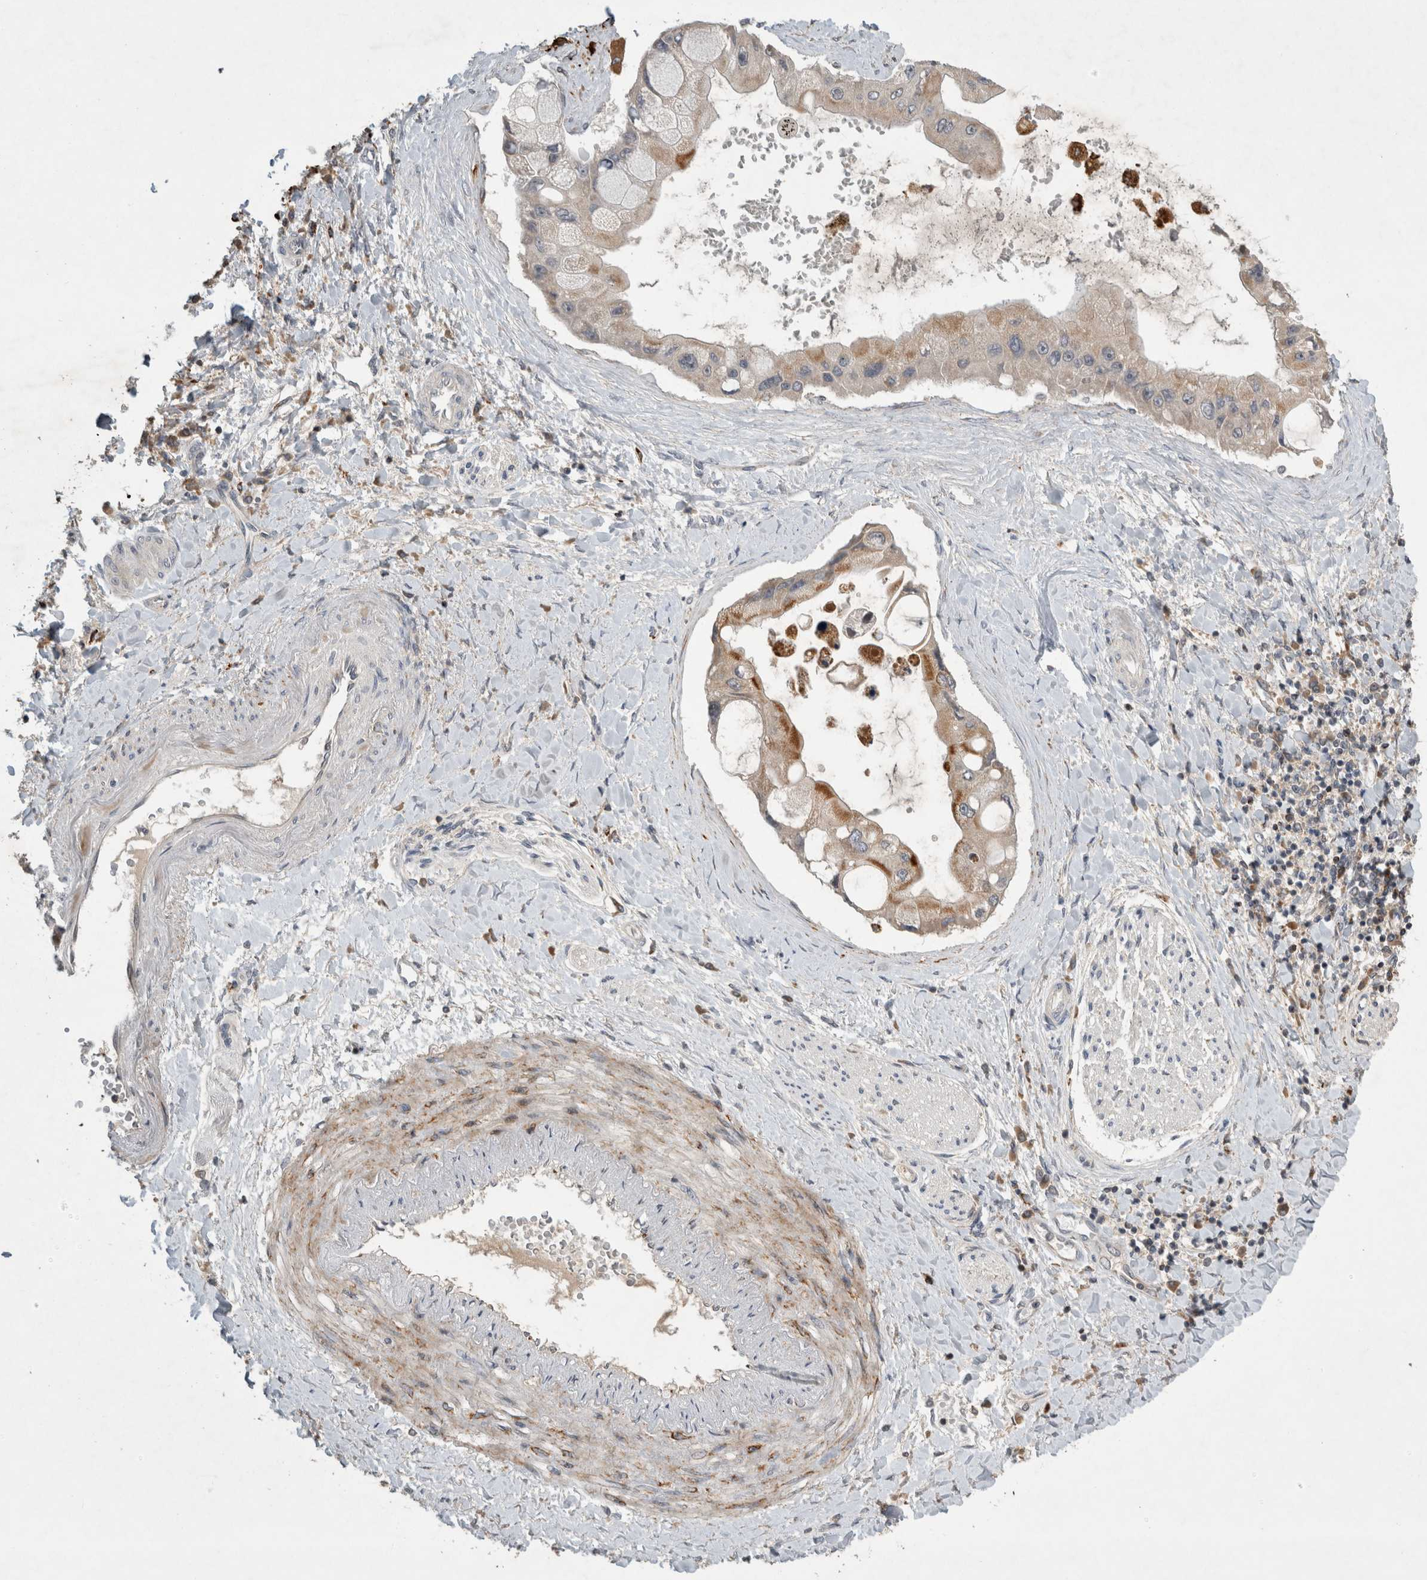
{"staining": {"intensity": "moderate", "quantity": "25%-75%", "location": "cytoplasmic/membranous"}, "tissue": "liver cancer", "cell_type": "Tumor cells", "image_type": "cancer", "snomed": [{"axis": "morphology", "description": "Cholangiocarcinoma"}, {"axis": "topography", "description": "Liver"}], "caption": "Approximately 25%-75% of tumor cells in human cholangiocarcinoma (liver) show moderate cytoplasmic/membranous protein staining as visualized by brown immunohistochemical staining.", "gene": "SERAC1", "patient": {"sex": "male", "age": 50}}